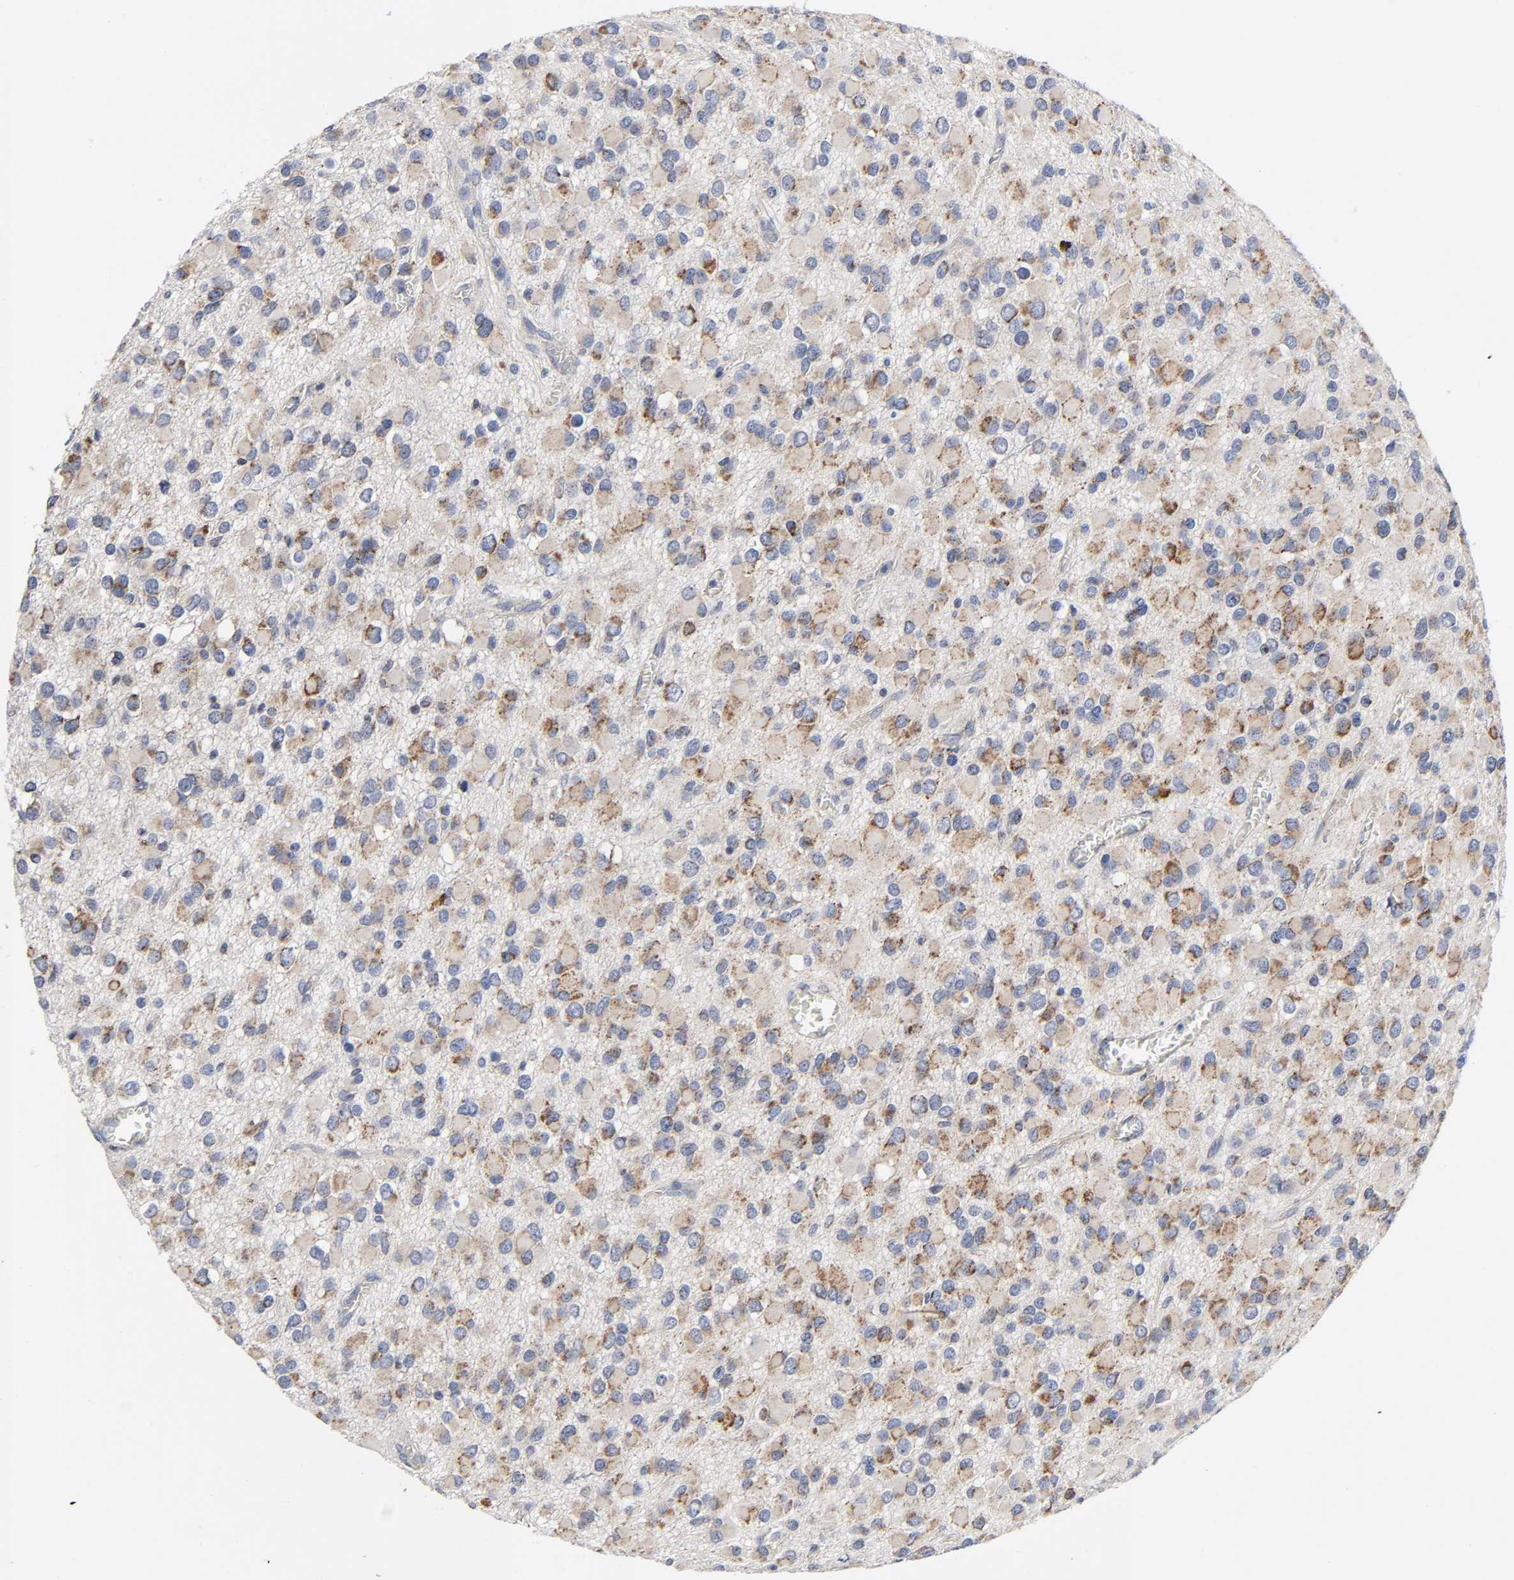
{"staining": {"intensity": "weak", "quantity": "25%-75%", "location": "cytoplasmic/membranous"}, "tissue": "glioma", "cell_type": "Tumor cells", "image_type": "cancer", "snomed": [{"axis": "morphology", "description": "Glioma, malignant, Low grade"}, {"axis": "topography", "description": "Brain"}], "caption": "Glioma tissue displays weak cytoplasmic/membranous staining in approximately 25%-75% of tumor cells, visualized by immunohistochemistry.", "gene": "AOPEP", "patient": {"sex": "male", "age": 42}}